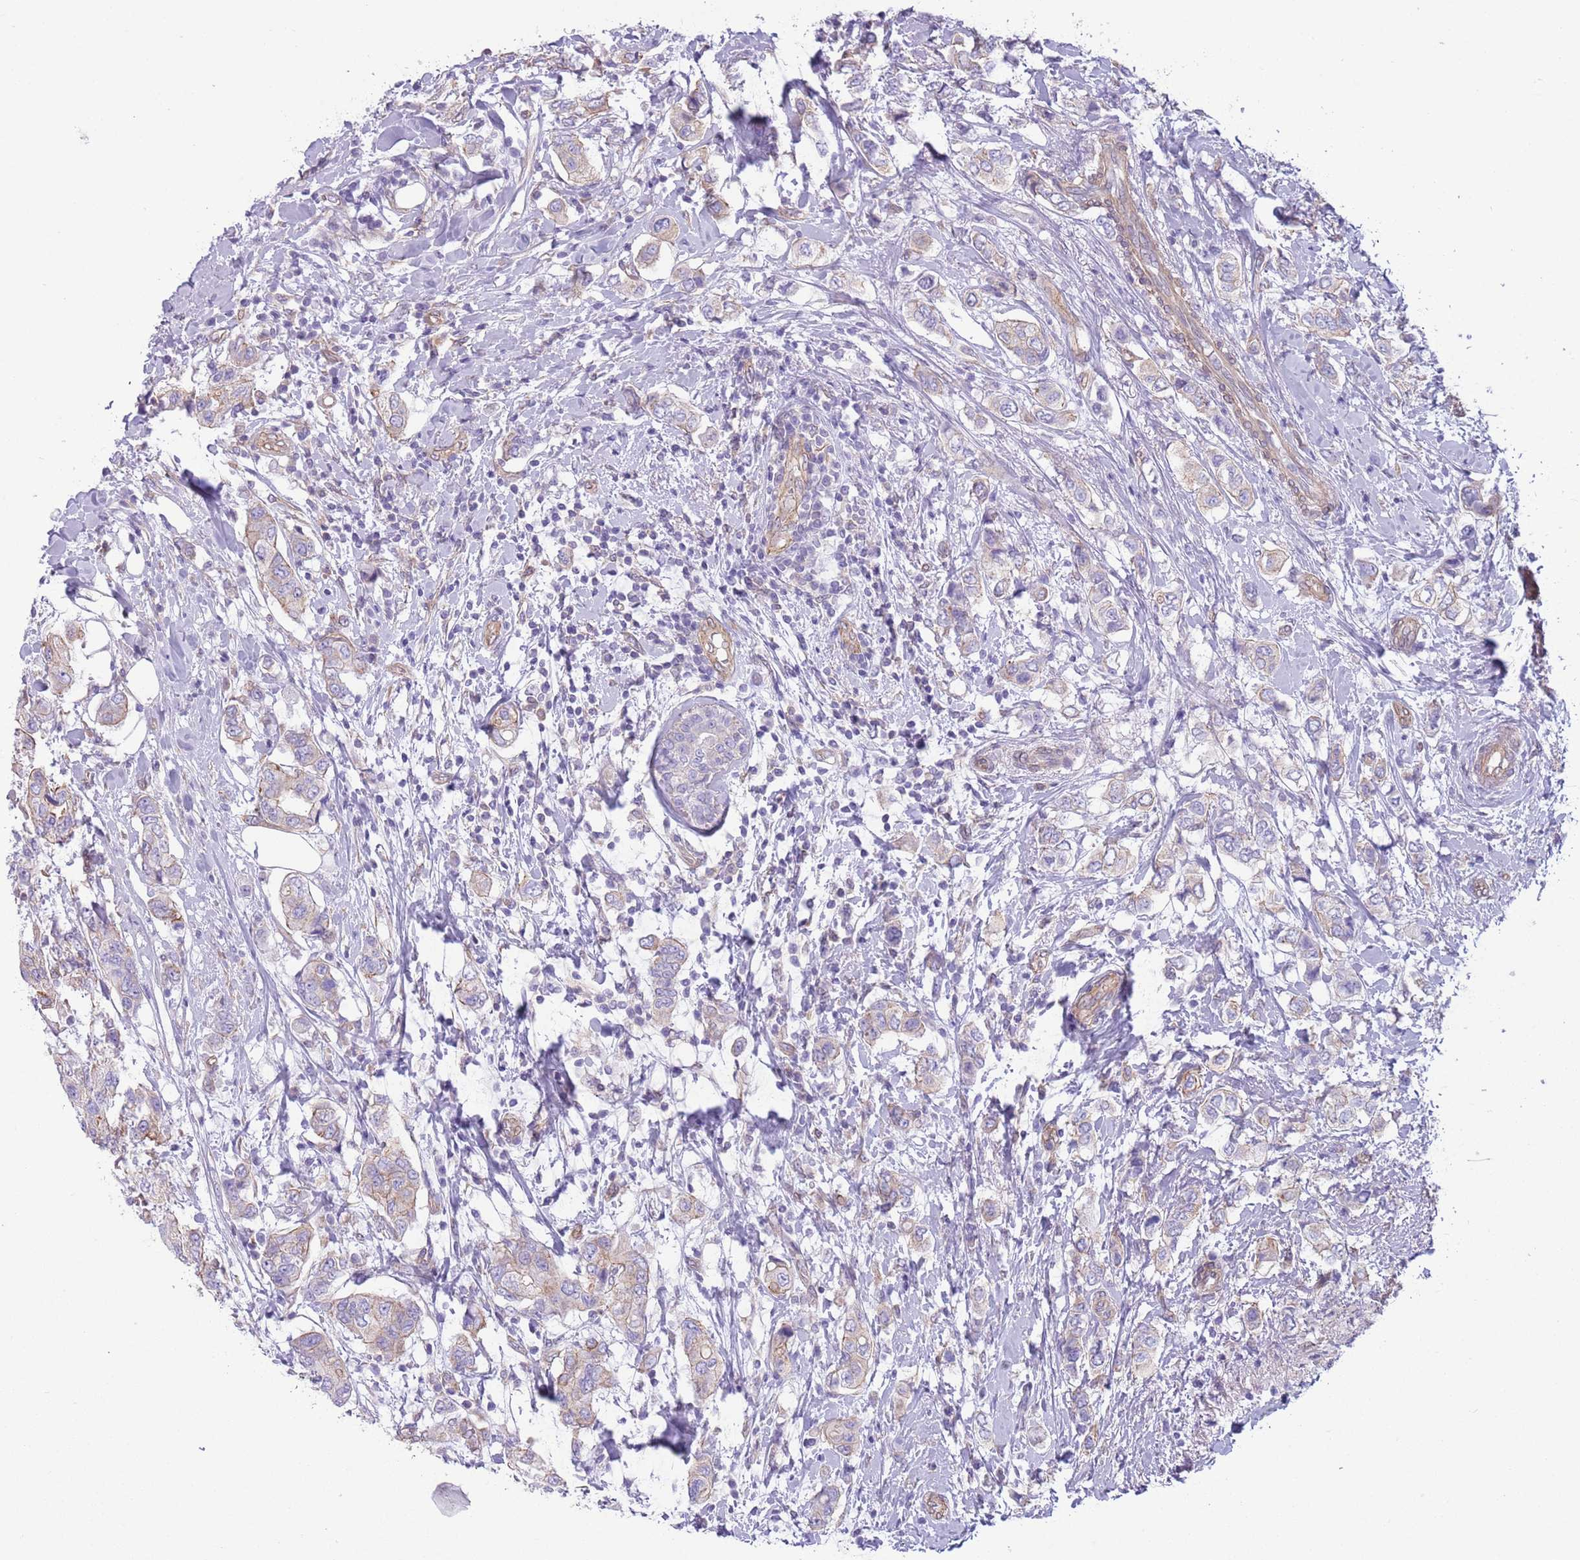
{"staining": {"intensity": "weak", "quantity": "25%-75%", "location": "cytoplasmic/membranous"}, "tissue": "breast cancer", "cell_type": "Tumor cells", "image_type": "cancer", "snomed": [{"axis": "morphology", "description": "Lobular carcinoma"}, {"axis": "topography", "description": "Breast"}], "caption": "This photomicrograph reveals immunohistochemistry (IHC) staining of human breast cancer (lobular carcinoma), with low weak cytoplasmic/membranous positivity in approximately 25%-75% of tumor cells.", "gene": "RBP3", "patient": {"sex": "female", "age": 51}}